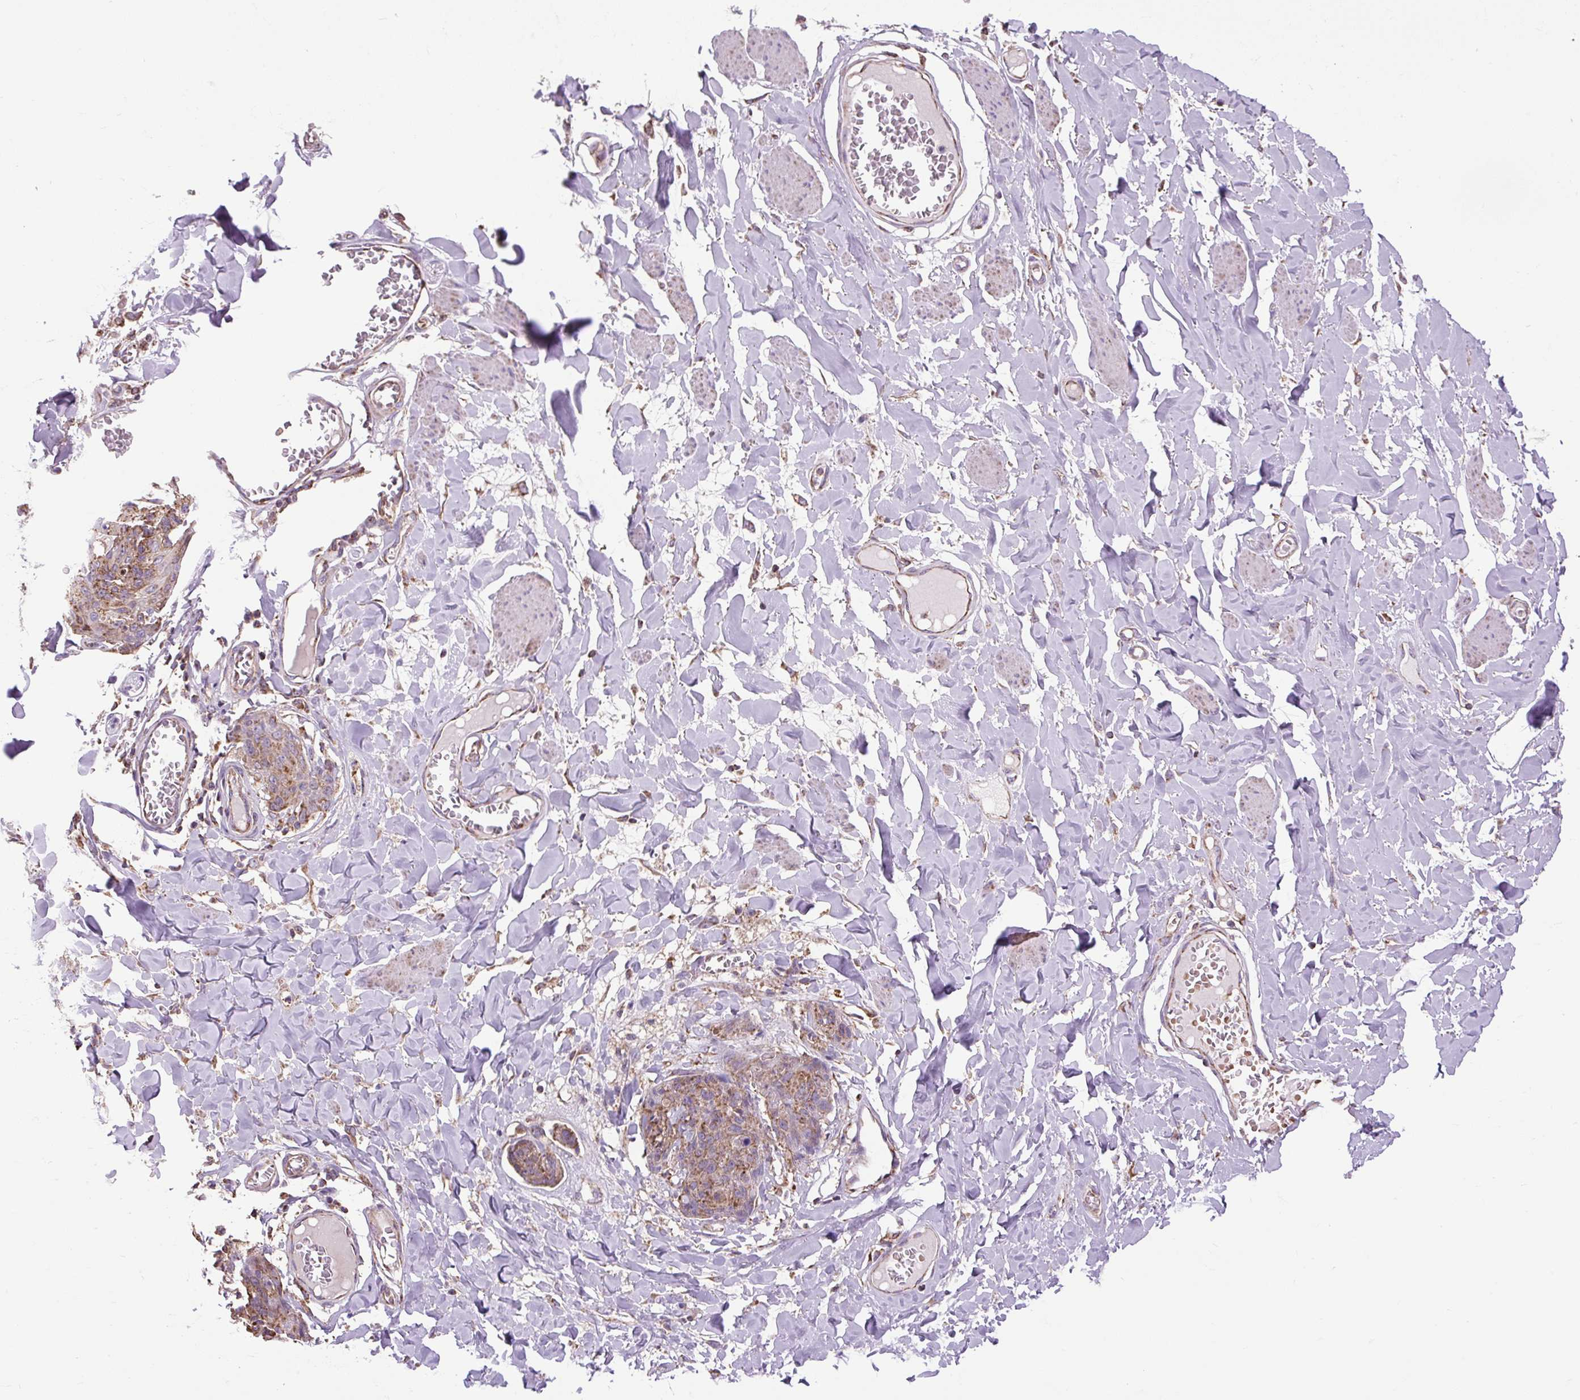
{"staining": {"intensity": "moderate", "quantity": ">75%", "location": "cytoplasmic/membranous"}, "tissue": "skin cancer", "cell_type": "Tumor cells", "image_type": "cancer", "snomed": [{"axis": "morphology", "description": "Squamous cell carcinoma, NOS"}, {"axis": "topography", "description": "Skin"}, {"axis": "topography", "description": "Vulva"}], "caption": "DAB (3,3'-diaminobenzidine) immunohistochemical staining of human squamous cell carcinoma (skin) demonstrates moderate cytoplasmic/membranous protein positivity in approximately >75% of tumor cells.", "gene": "PLCG1", "patient": {"sex": "female", "age": 85}}